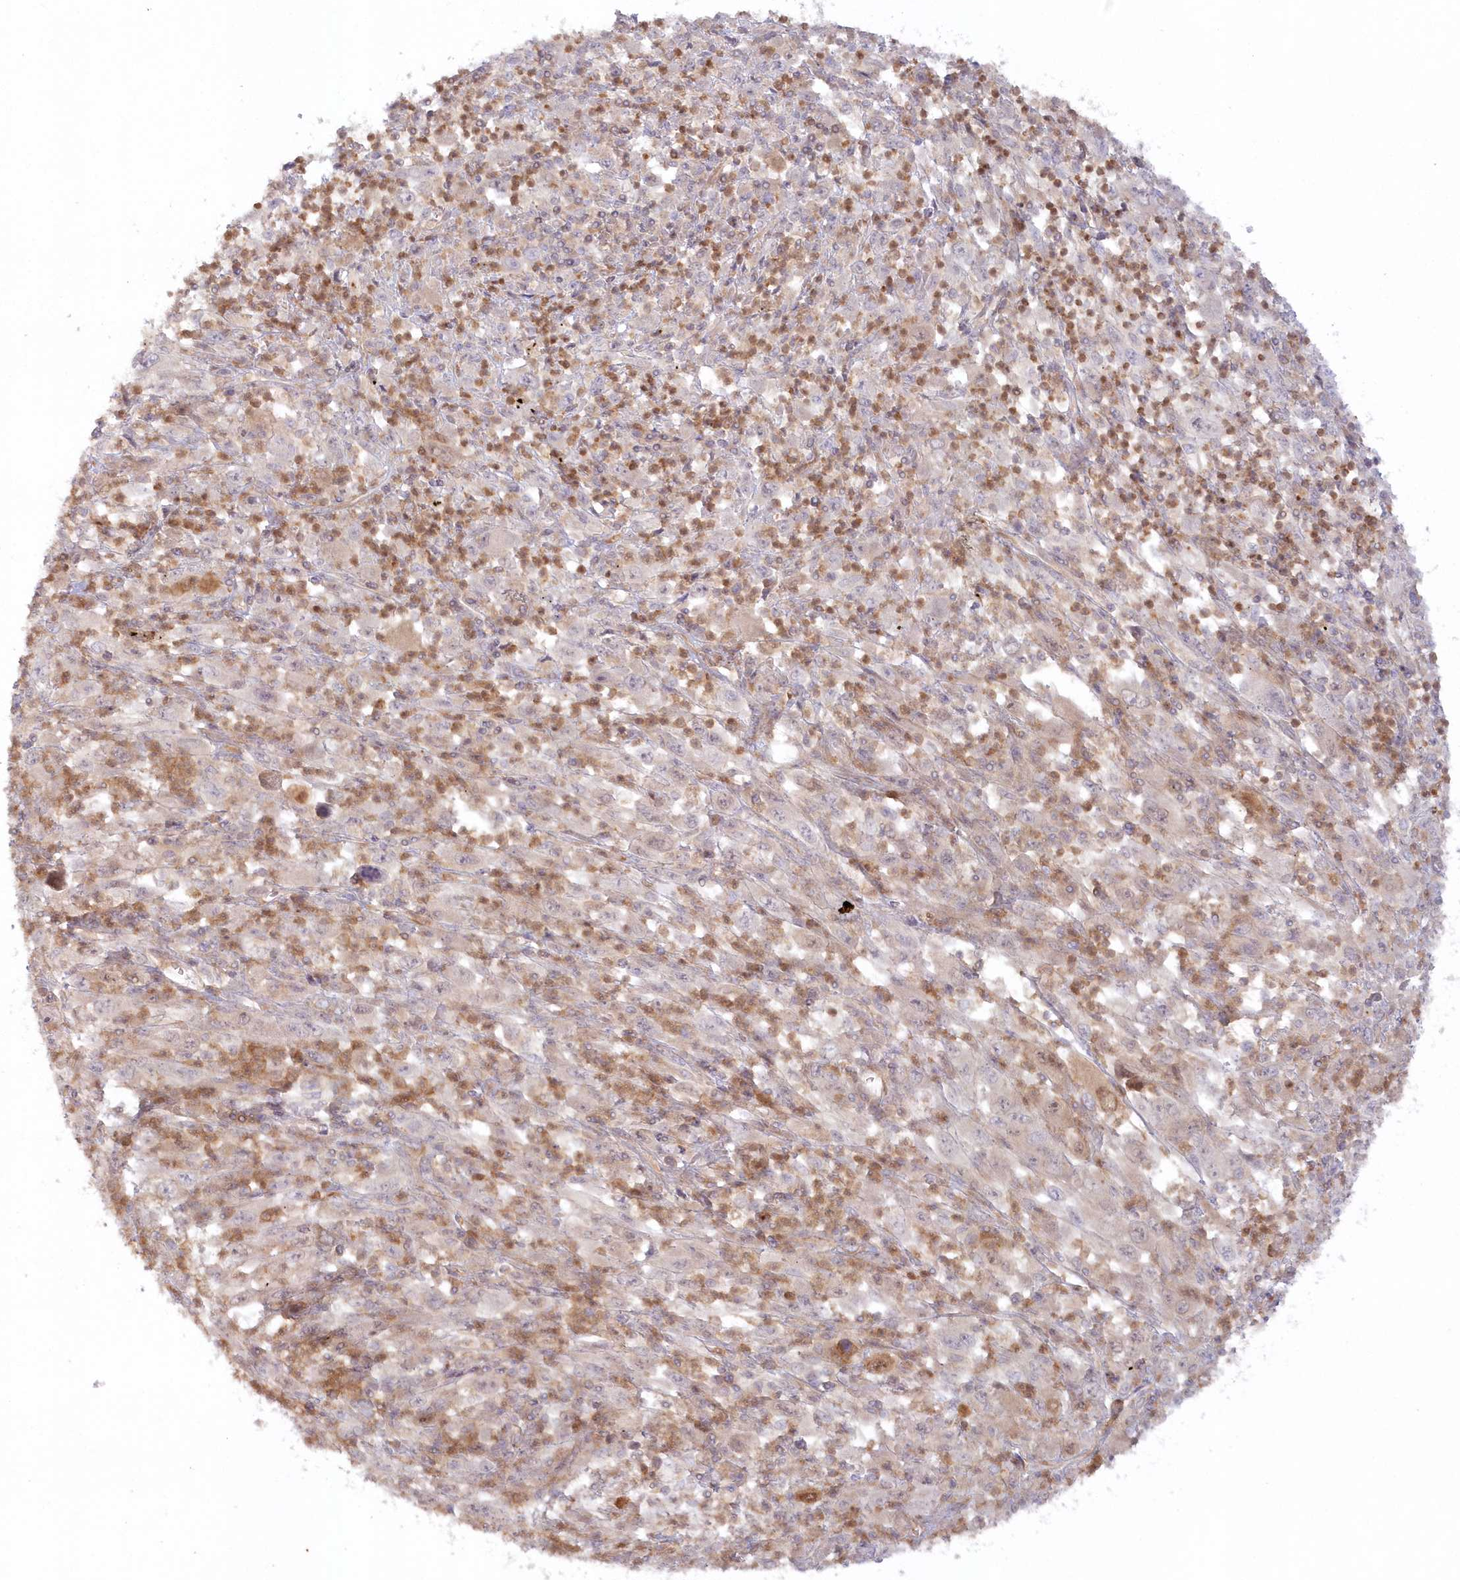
{"staining": {"intensity": "weak", "quantity": "25%-75%", "location": "cytoplasmic/membranous"}, "tissue": "melanoma", "cell_type": "Tumor cells", "image_type": "cancer", "snomed": [{"axis": "morphology", "description": "Malignant melanoma, Metastatic site"}, {"axis": "topography", "description": "Skin"}], "caption": "The micrograph shows a brown stain indicating the presence of a protein in the cytoplasmic/membranous of tumor cells in malignant melanoma (metastatic site).", "gene": "GBE1", "patient": {"sex": "female", "age": 56}}